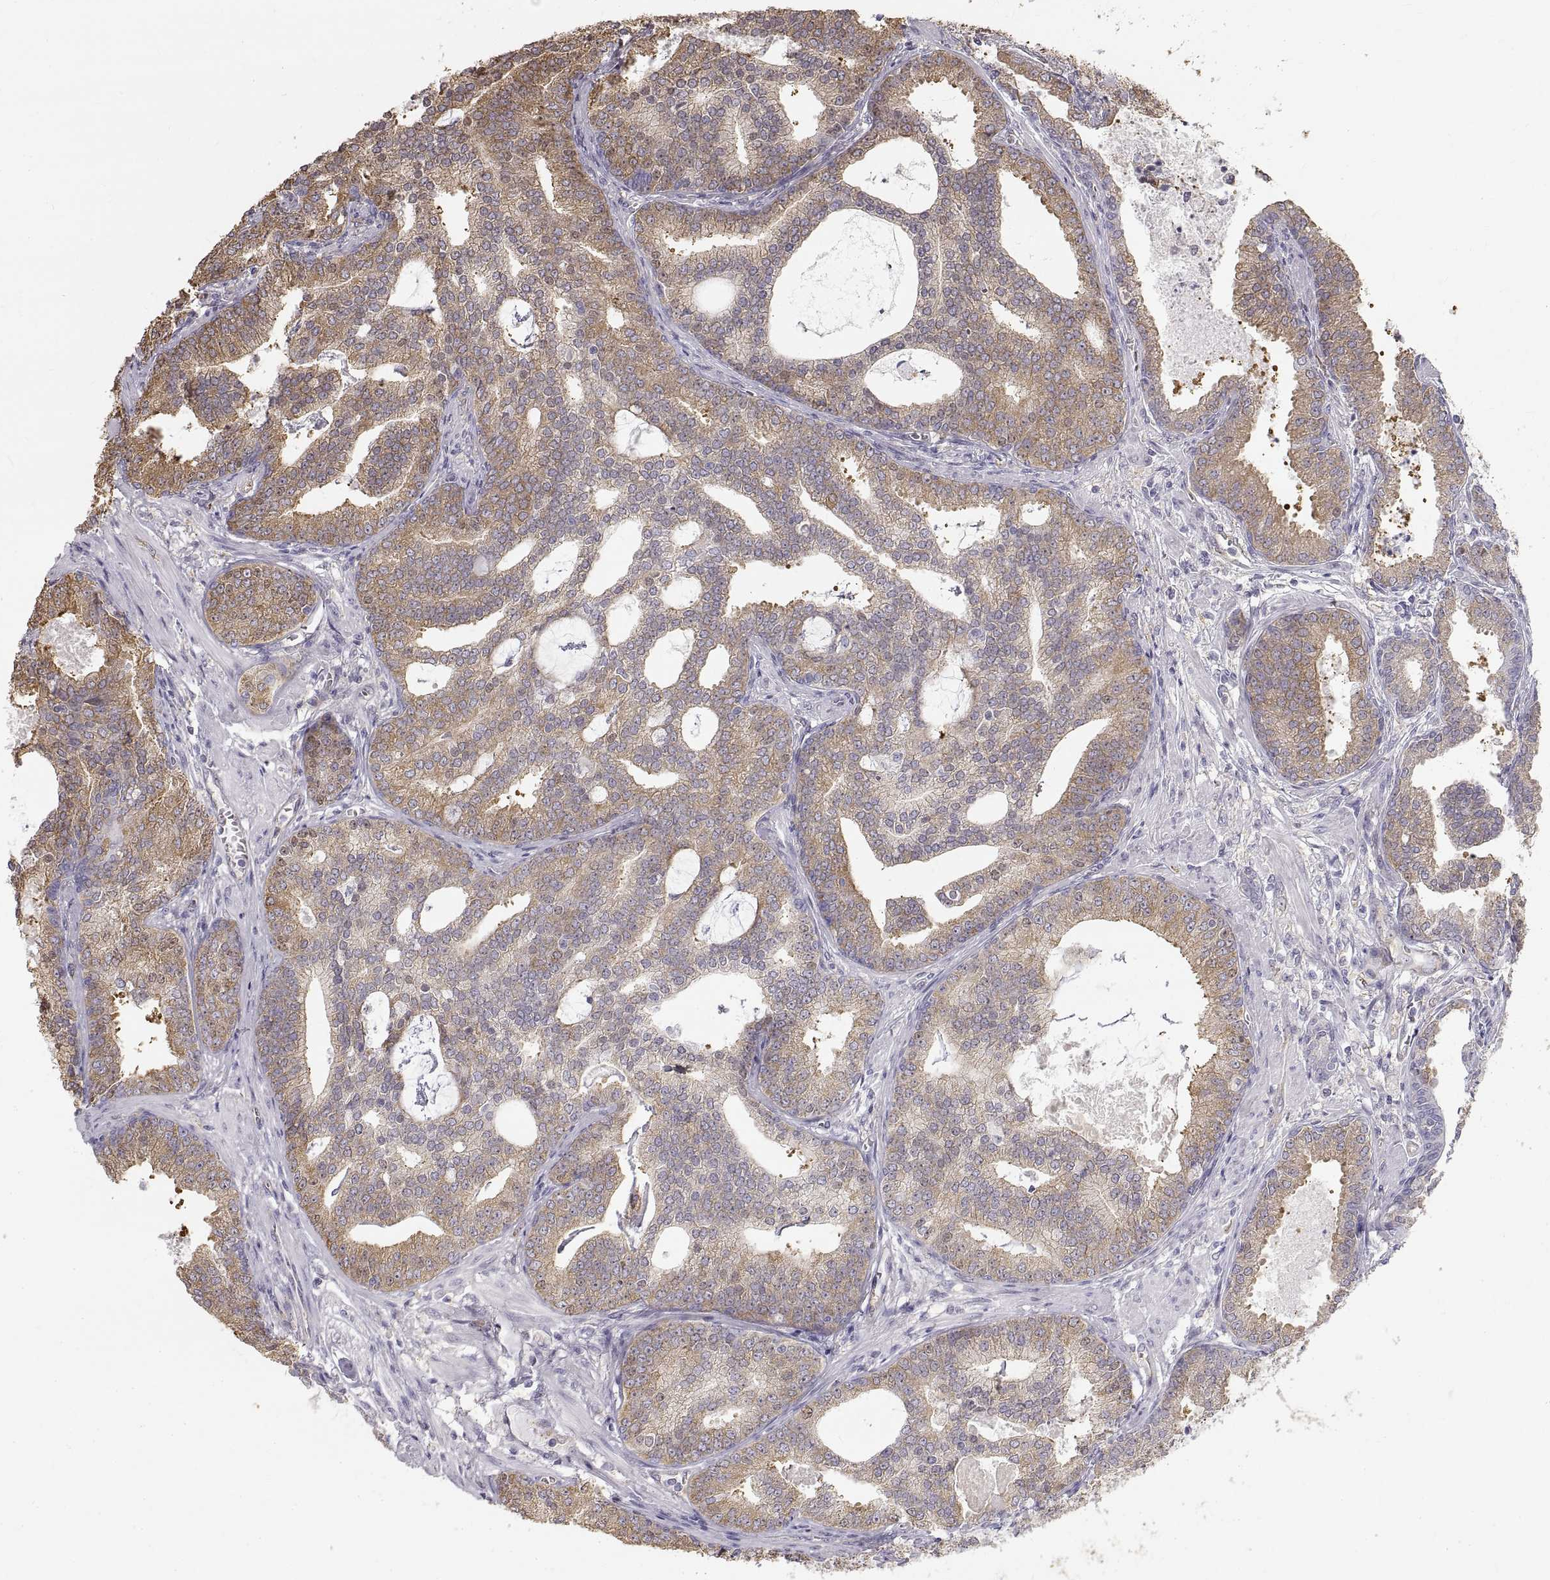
{"staining": {"intensity": "moderate", "quantity": "<25%", "location": "cytoplasmic/membranous"}, "tissue": "prostate cancer", "cell_type": "Tumor cells", "image_type": "cancer", "snomed": [{"axis": "morphology", "description": "Adenocarcinoma, NOS"}, {"axis": "topography", "description": "Prostate"}], "caption": "DAB immunohistochemical staining of prostate cancer displays moderate cytoplasmic/membranous protein expression in about <25% of tumor cells. The staining is performed using DAB (3,3'-diaminobenzidine) brown chromogen to label protein expression. The nuclei are counter-stained blue using hematoxylin.", "gene": "HSP90AB1", "patient": {"sex": "male", "age": 64}}